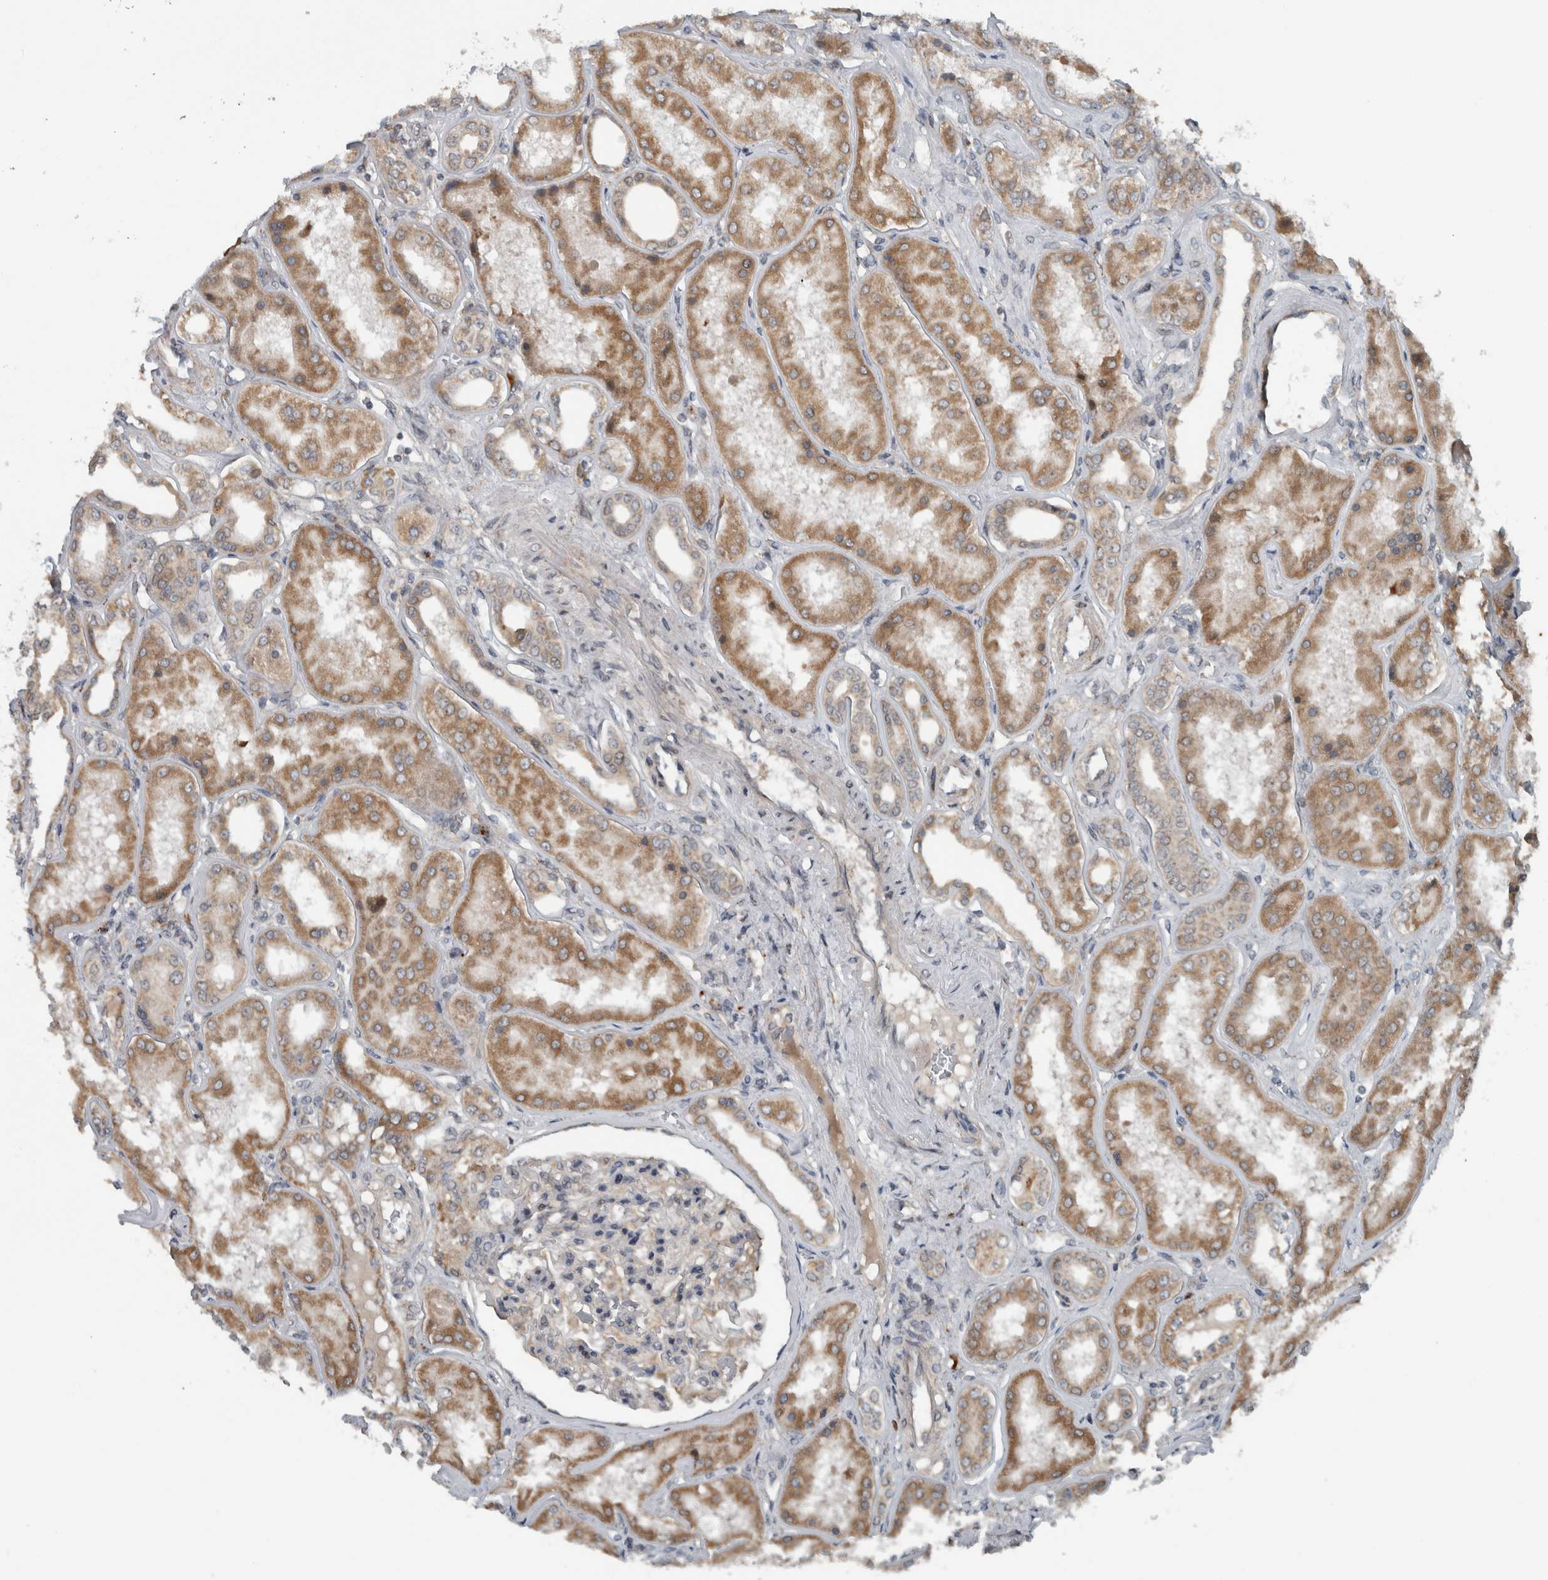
{"staining": {"intensity": "weak", "quantity": "<25%", "location": "cytoplasmic/membranous"}, "tissue": "kidney", "cell_type": "Cells in glomeruli", "image_type": "normal", "snomed": [{"axis": "morphology", "description": "Normal tissue, NOS"}, {"axis": "topography", "description": "Kidney"}], "caption": "DAB immunohistochemical staining of unremarkable human kidney exhibits no significant expression in cells in glomeruli. (DAB IHC, high magnification).", "gene": "GBA2", "patient": {"sex": "female", "age": 56}}